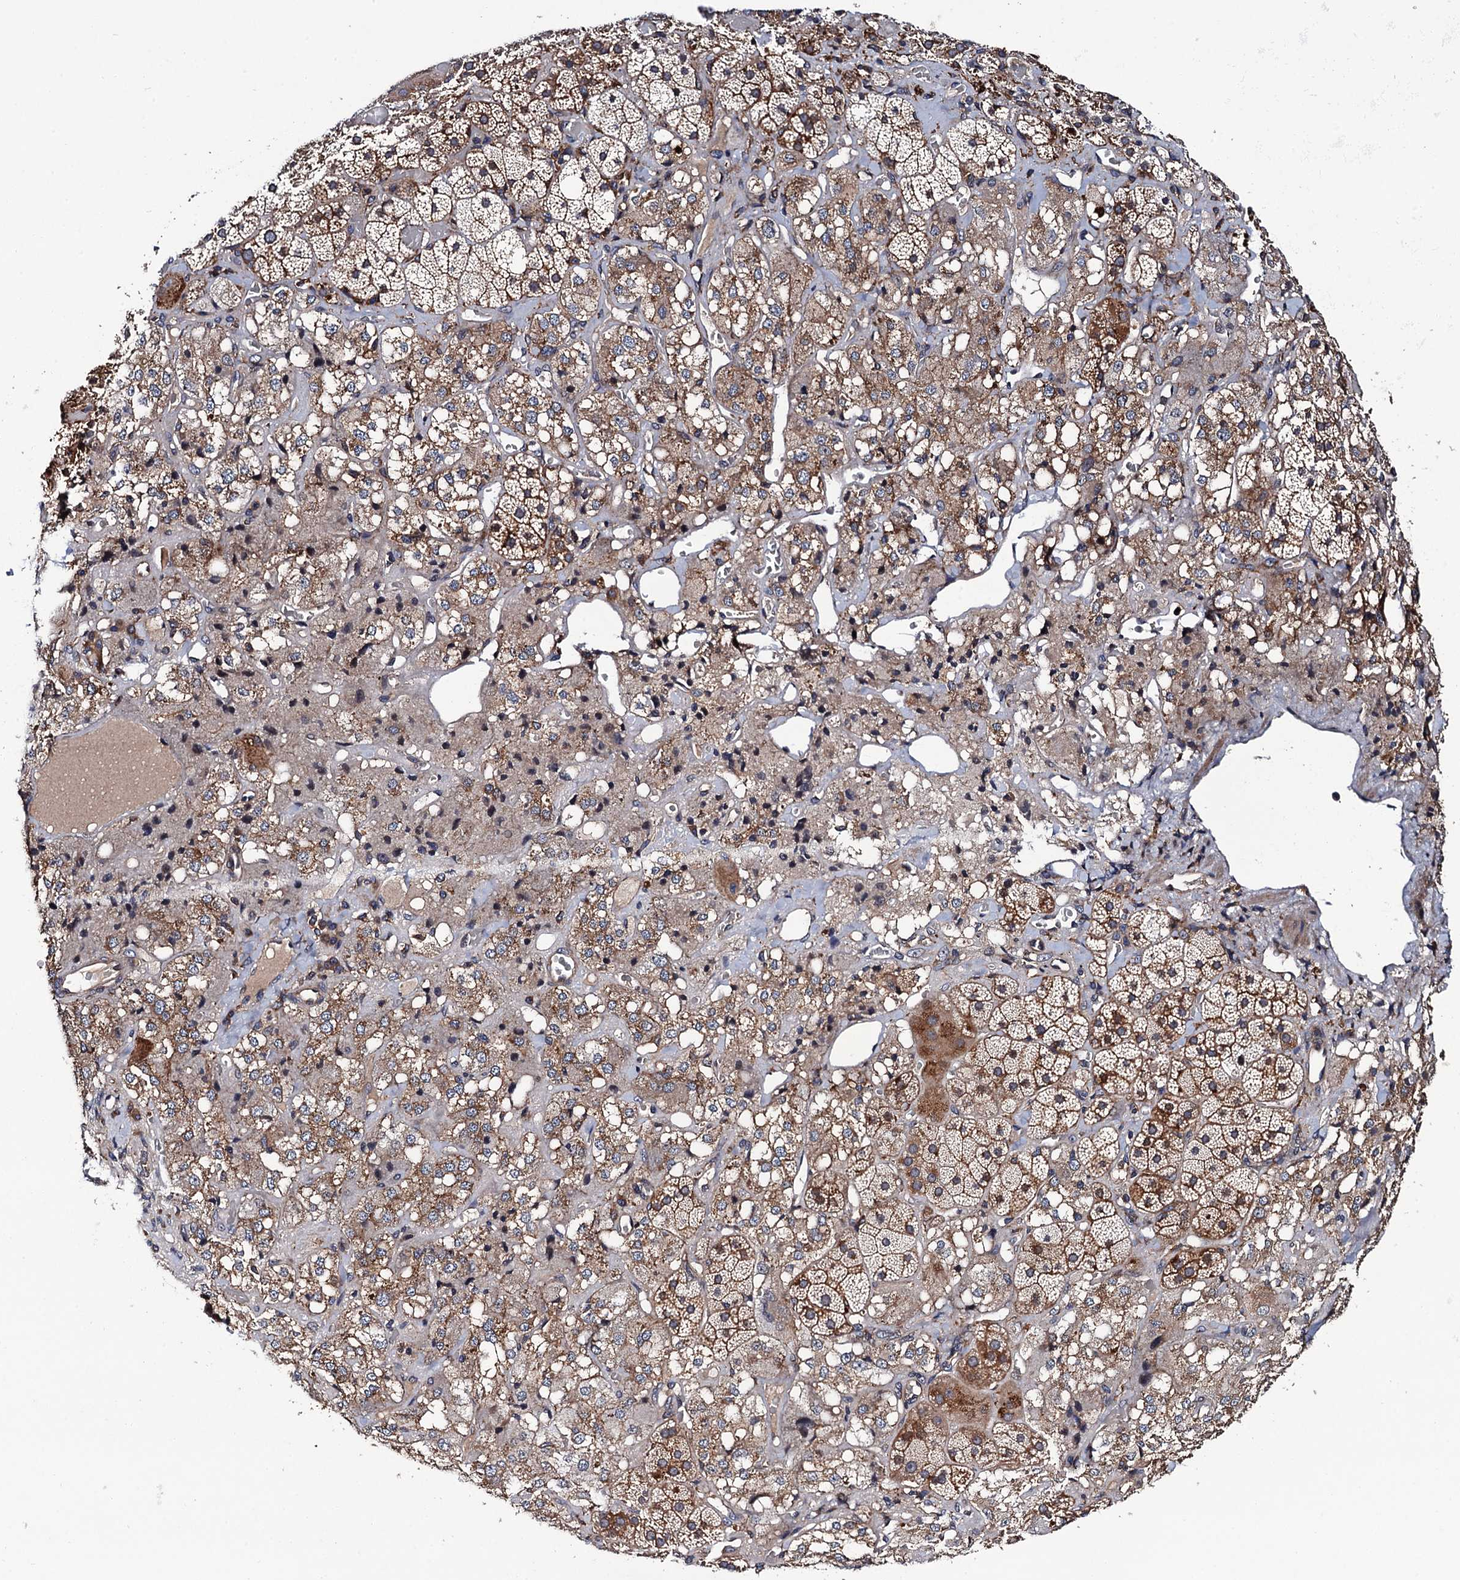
{"staining": {"intensity": "moderate", "quantity": ">75%", "location": "cytoplasmic/membranous"}, "tissue": "adrenal gland", "cell_type": "Glandular cells", "image_type": "normal", "snomed": [{"axis": "morphology", "description": "Normal tissue, NOS"}, {"axis": "topography", "description": "Adrenal gland"}], "caption": "Immunohistochemistry (IHC) (DAB (3,3'-diaminobenzidine)) staining of unremarkable adrenal gland demonstrates moderate cytoplasmic/membranous protein positivity in approximately >75% of glandular cells. Nuclei are stained in blue.", "gene": "VPS35", "patient": {"sex": "male", "age": 57}}